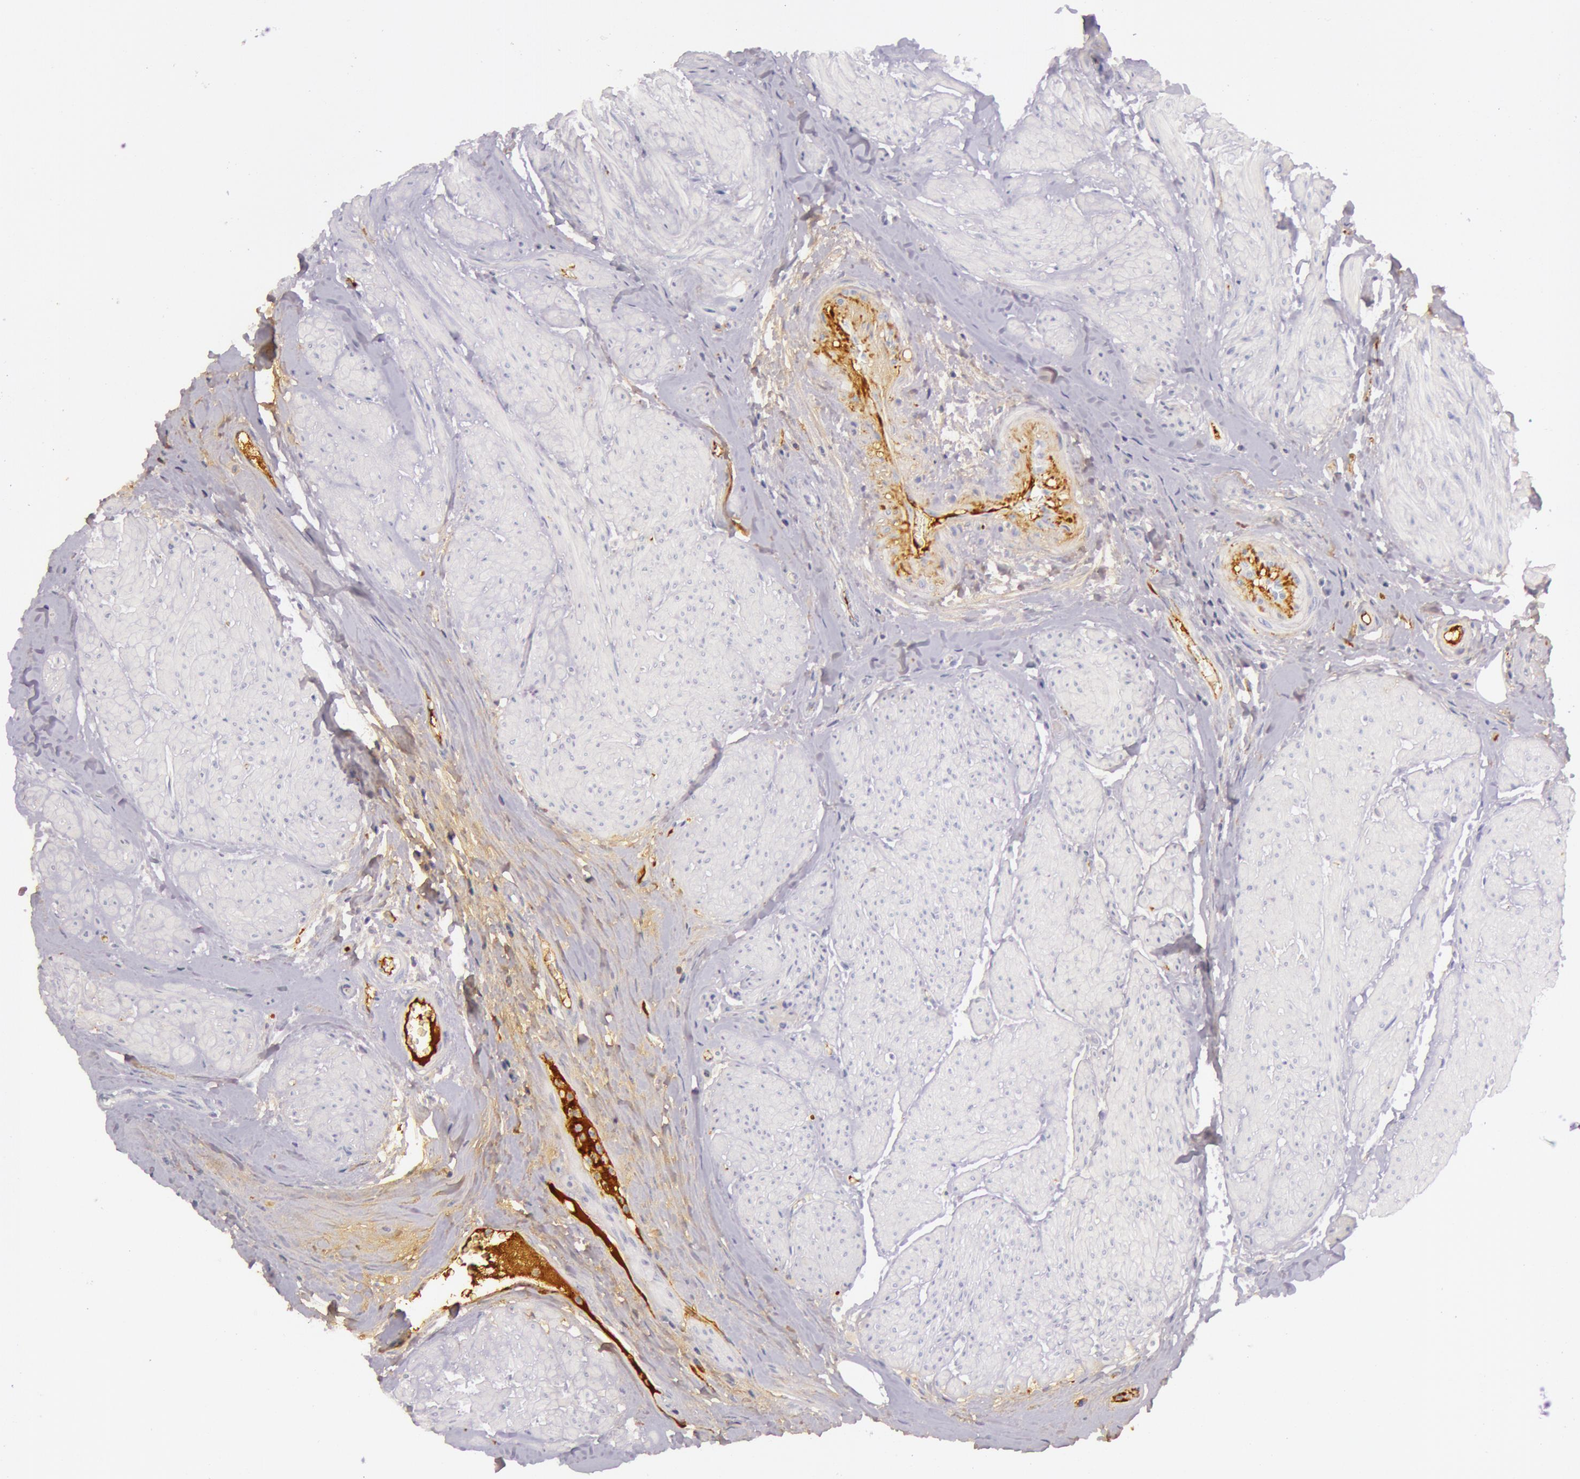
{"staining": {"intensity": "negative", "quantity": "none", "location": "none"}, "tissue": "urothelial cancer", "cell_type": "Tumor cells", "image_type": "cancer", "snomed": [{"axis": "morphology", "description": "Urothelial carcinoma, High grade"}, {"axis": "topography", "description": "Urinary bladder"}], "caption": "A photomicrograph of human high-grade urothelial carcinoma is negative for staining in tumor cells. (DAB (3,3'-diaminobenzidine) IHC, high magnification).", "gene": "C4BPA", "patient": {"sex": "male", "age": 66}}